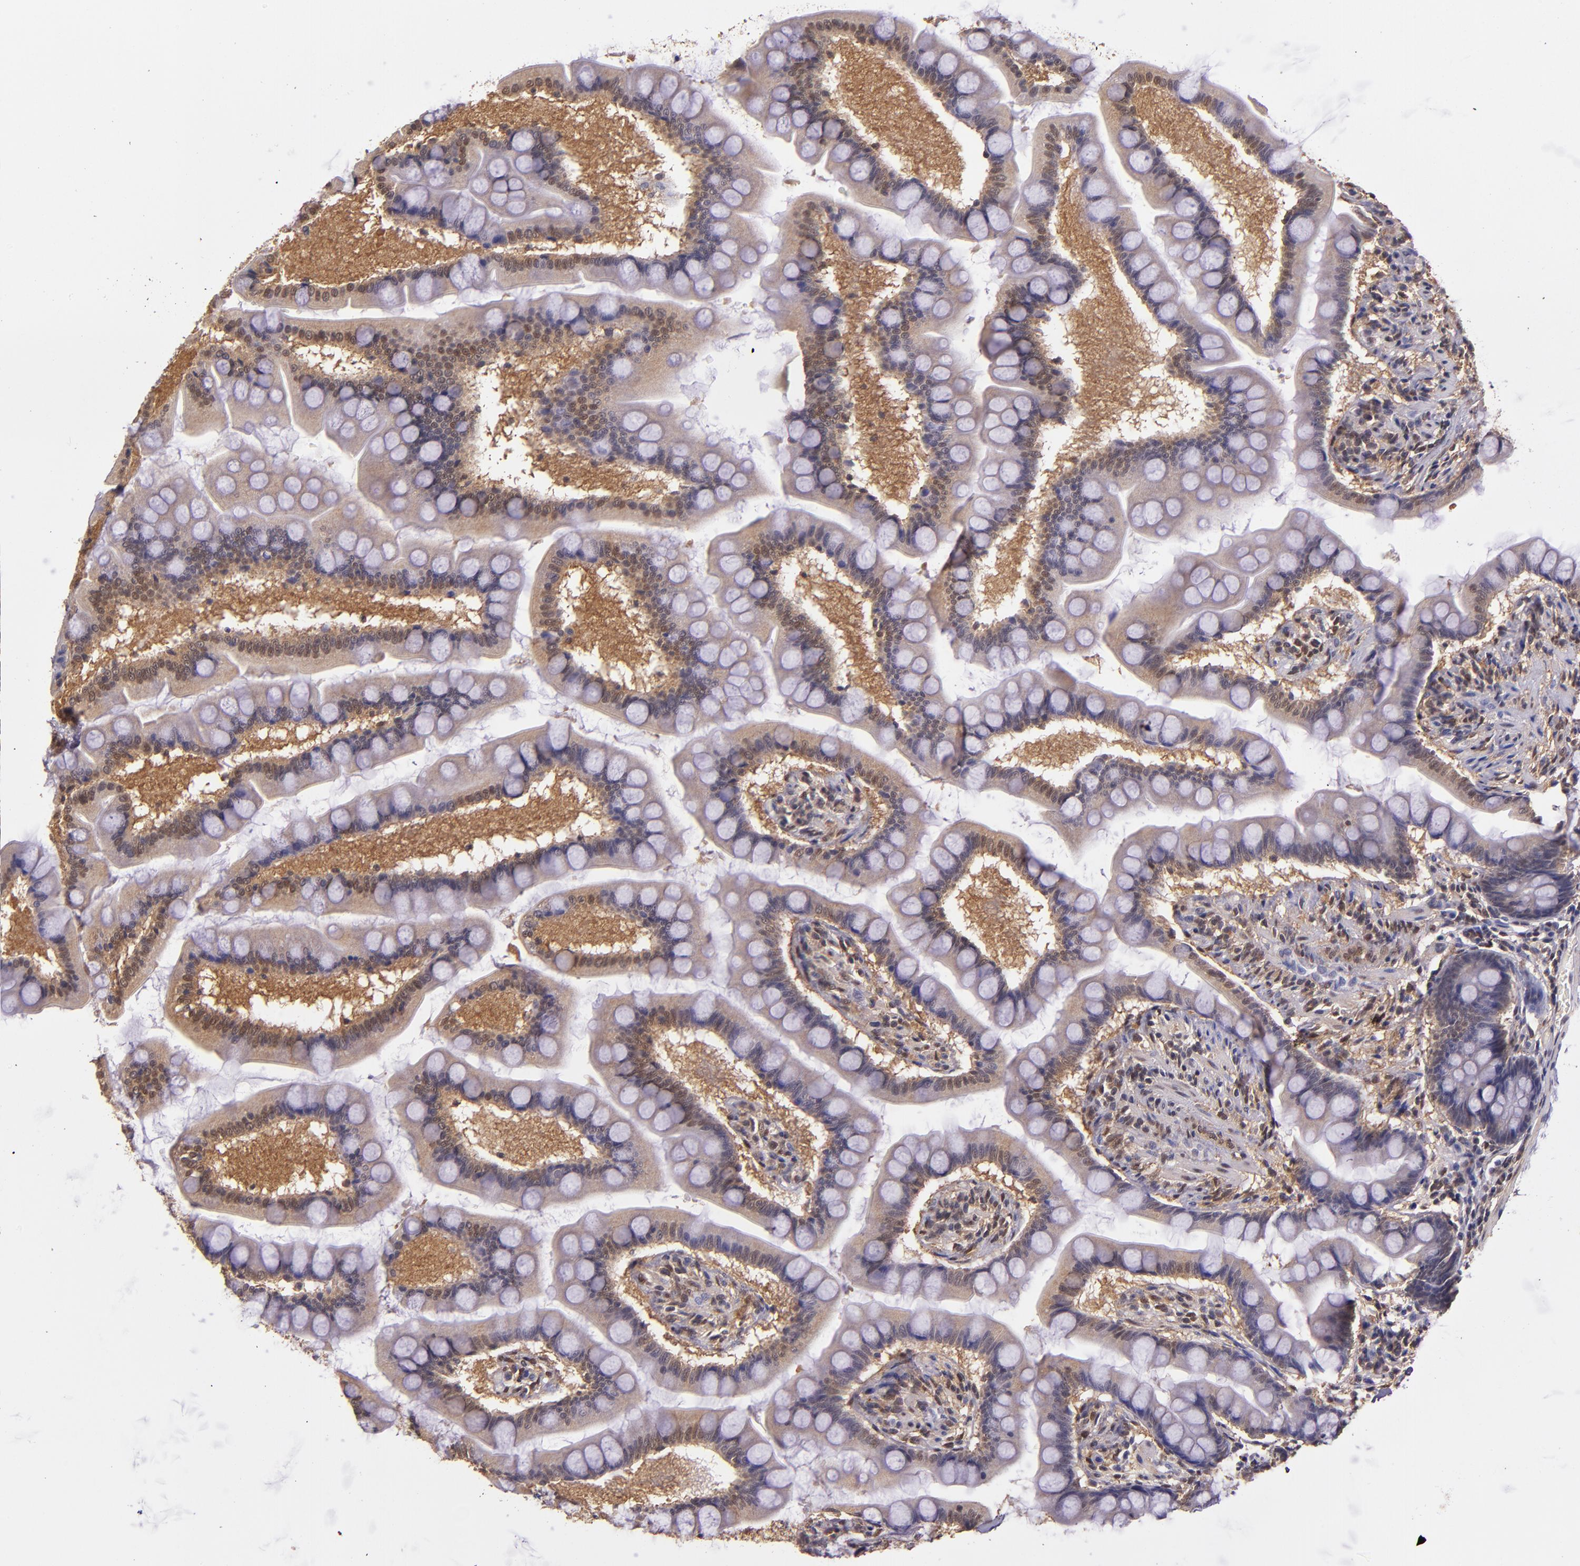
{"staining": {"intensity": "weak", "quantity": "25%-75%", "location": "cytoplasmic/membranous,nuclear"}, "tissue": "small intestine", "cell_type": "Glandular cells", "image_type": "normal", "snomed": [{"axis": "morphology", "description": "Normal tissue, NOS"}, {"axis": "topography", "description": "Small intestine"}], "caption": "This is an image of IHC staining of benign small intestine, which shows weak expression in the cytoplasmic/membranous,nuclear of glandular cells.", "gene": "STAT6", "patient": {"sex": "male", "age": 41}}